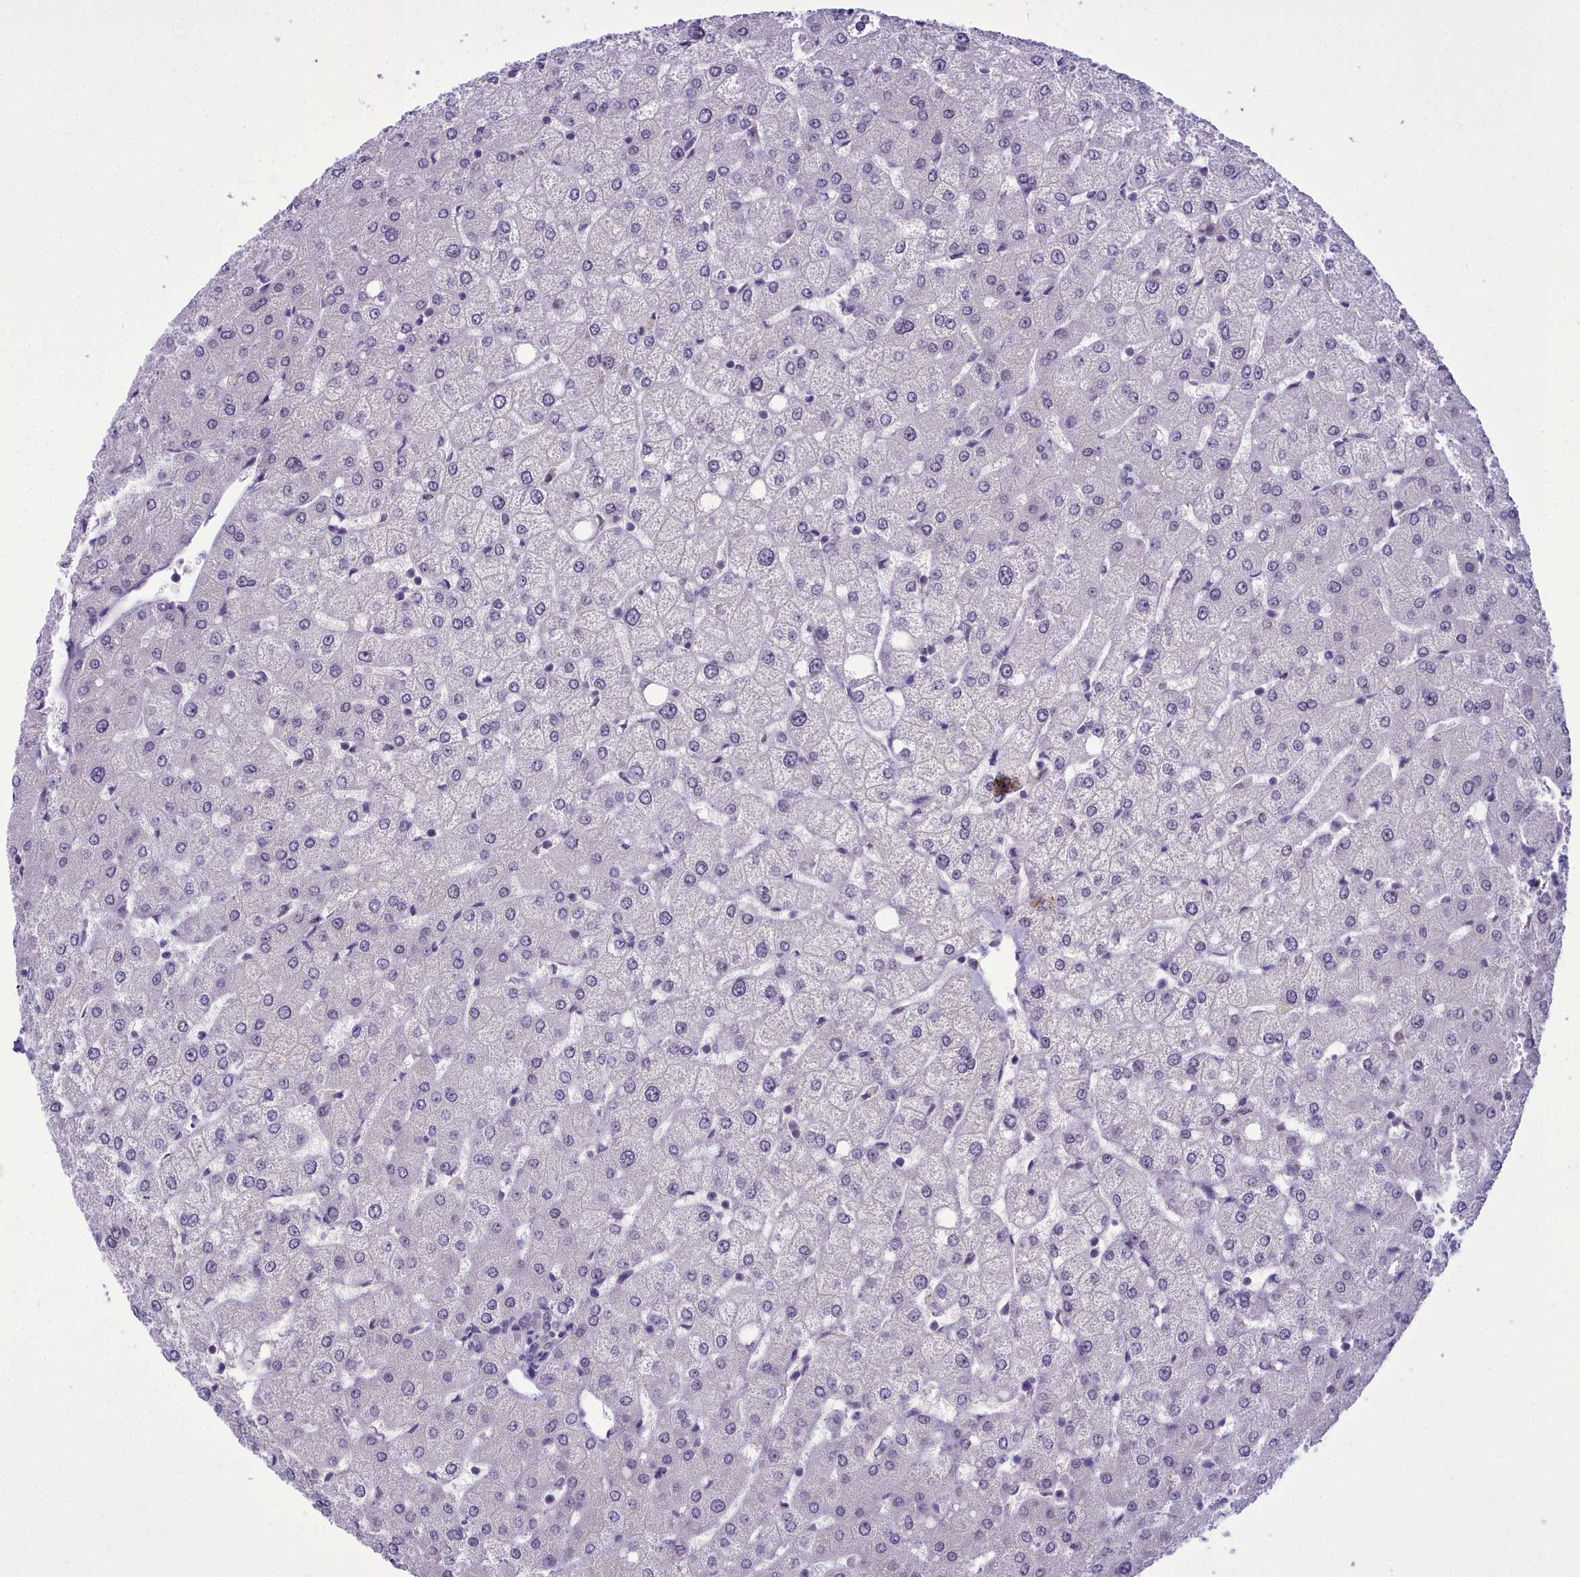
{"staining": {"intensity": "negative", "quantity": "none", "location": "none"}, "tissue": "liver", "cell_type": "Cholangiocytes", "image_type": "normal", "snomed": [{"axis": "morphology", "description": "Normal tissue, NOS"}, {"axis": "topography", "description": "Liver"}], "caption": "Immunohistochemistry histopathology image of normal liver: human liver stained with DAB displays no significant protein positivity in cholangiocytes.", "gene": "B9D2", "patient": {"sex": "female", "age": 54}}